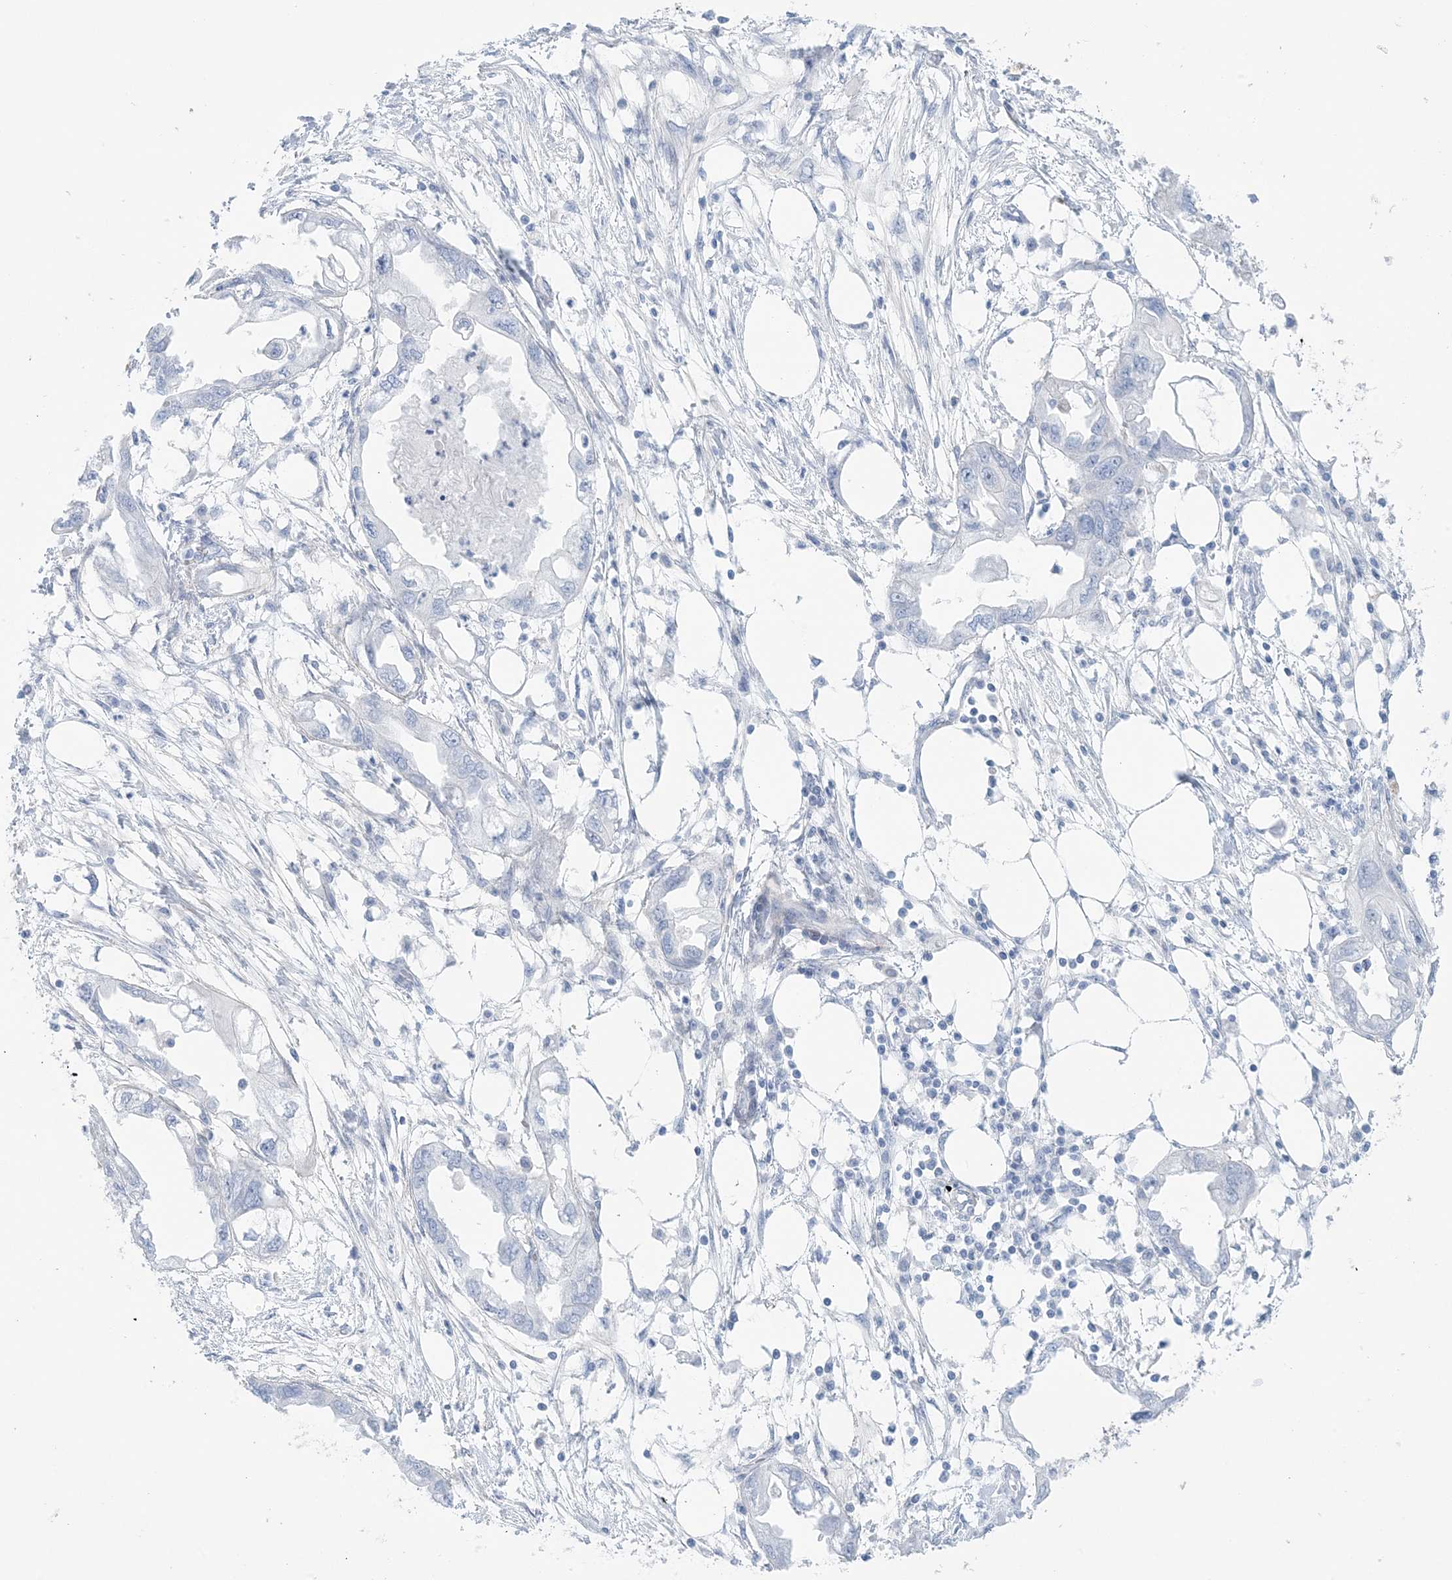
{"staining": {"intensity": "negative", "quantity": "none", "location": "none"}, "tissue": "endometrial cancer", "cell_type": "Tumor cells", "image_type": "cancer", "snomed": [{"axis": "morphology", "description": "Adenocarcinoma, NOS"}, {"axis": "morphology", "description": "Adenocarcinoma, metastatic, NOS"}, {"axis": "topography", "description": "Adipose tissue"}, {"axis": "topography", "description": "Endometrium"}], "caption": "The immunohistochemistry micrograph has no significant staining in tumor cells of endometrial cancer tissue.", "gene": "AGXT", "patient": {"sex": "female", "age": 67}}